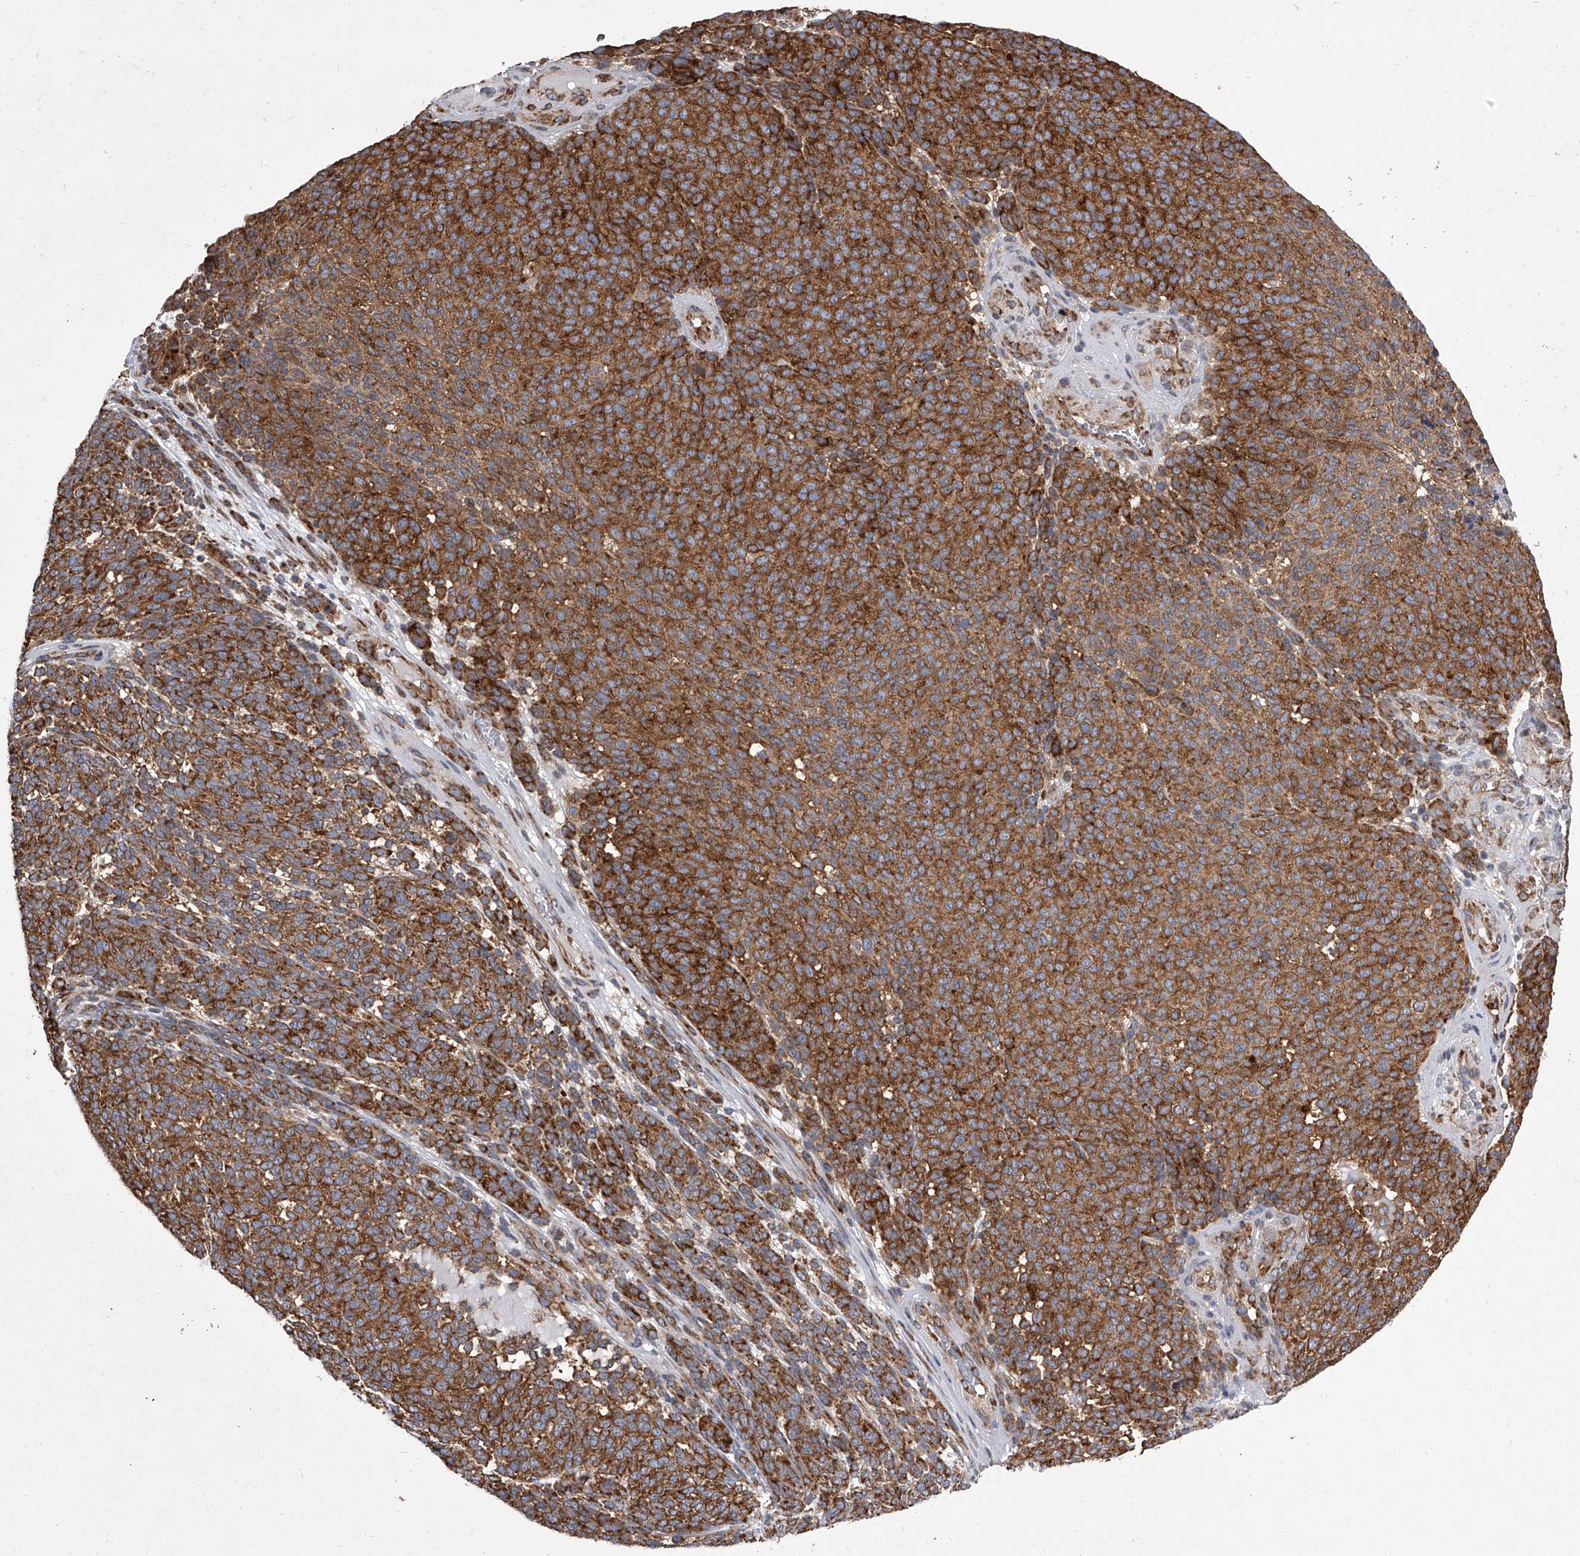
{"staining": {"intensity": "strong", "quantity": ">75%", "location": "cytoplasmic/membranous"}, "tissue": "melanoma", "cell_type": "Tumor cells", "image_type": "cancer", "snomed": [{"axis": "morphology", "description": "Malignant melanoma, NOS"}, {"axis": "topography", "description": "Skin"}], "caption": "A brown stain highlights strong cytoplasmic/membranous staining of a protein in malignant melanoma tumor cells.", "gene": "EIF2S2", "patient": {"sex": "male", "age": 49}}